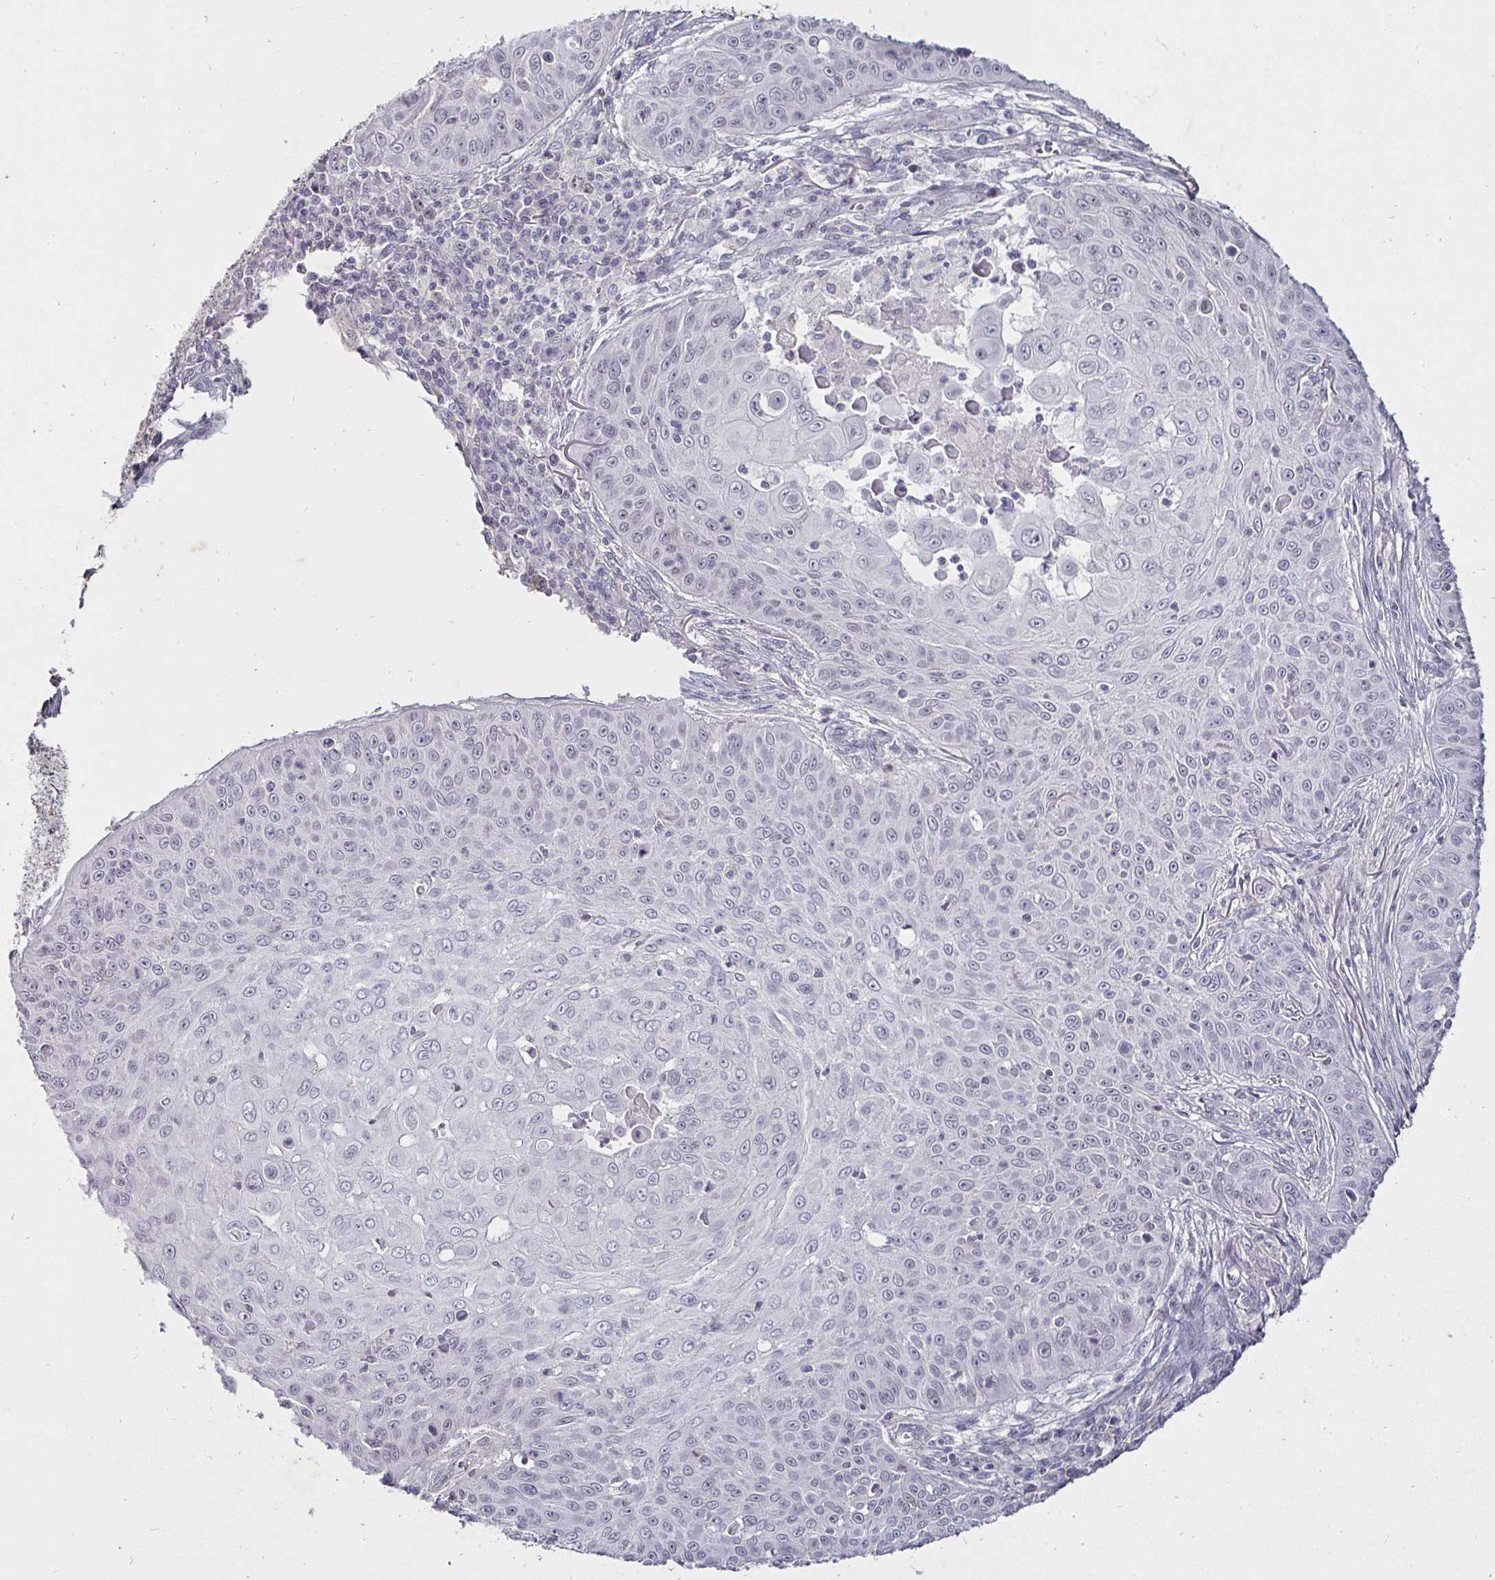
{"staining": {"intensity": "weak", "quantity": "25%-75%", "location": "nuclear"}, "tissue": "skin cancer", "cell_type": "Tumor cells", "image_type": "cancer", "snomed": [{"axis": "morphology", "description": "Squamous cell carcinoma, NOS"}, {"axis": "topography", "description": "Skin"}], "caption": "Immunohistochemistry micrograph of neoplastic tissue: skin cancer stained using immunohistochemistry shows low levels of weak protein expression localized specifically in the nuclear of tumor cells, appearing as a nuclear brown color.", "gene": "MLH1", "patient": {"sex": "male", "age": 82}}